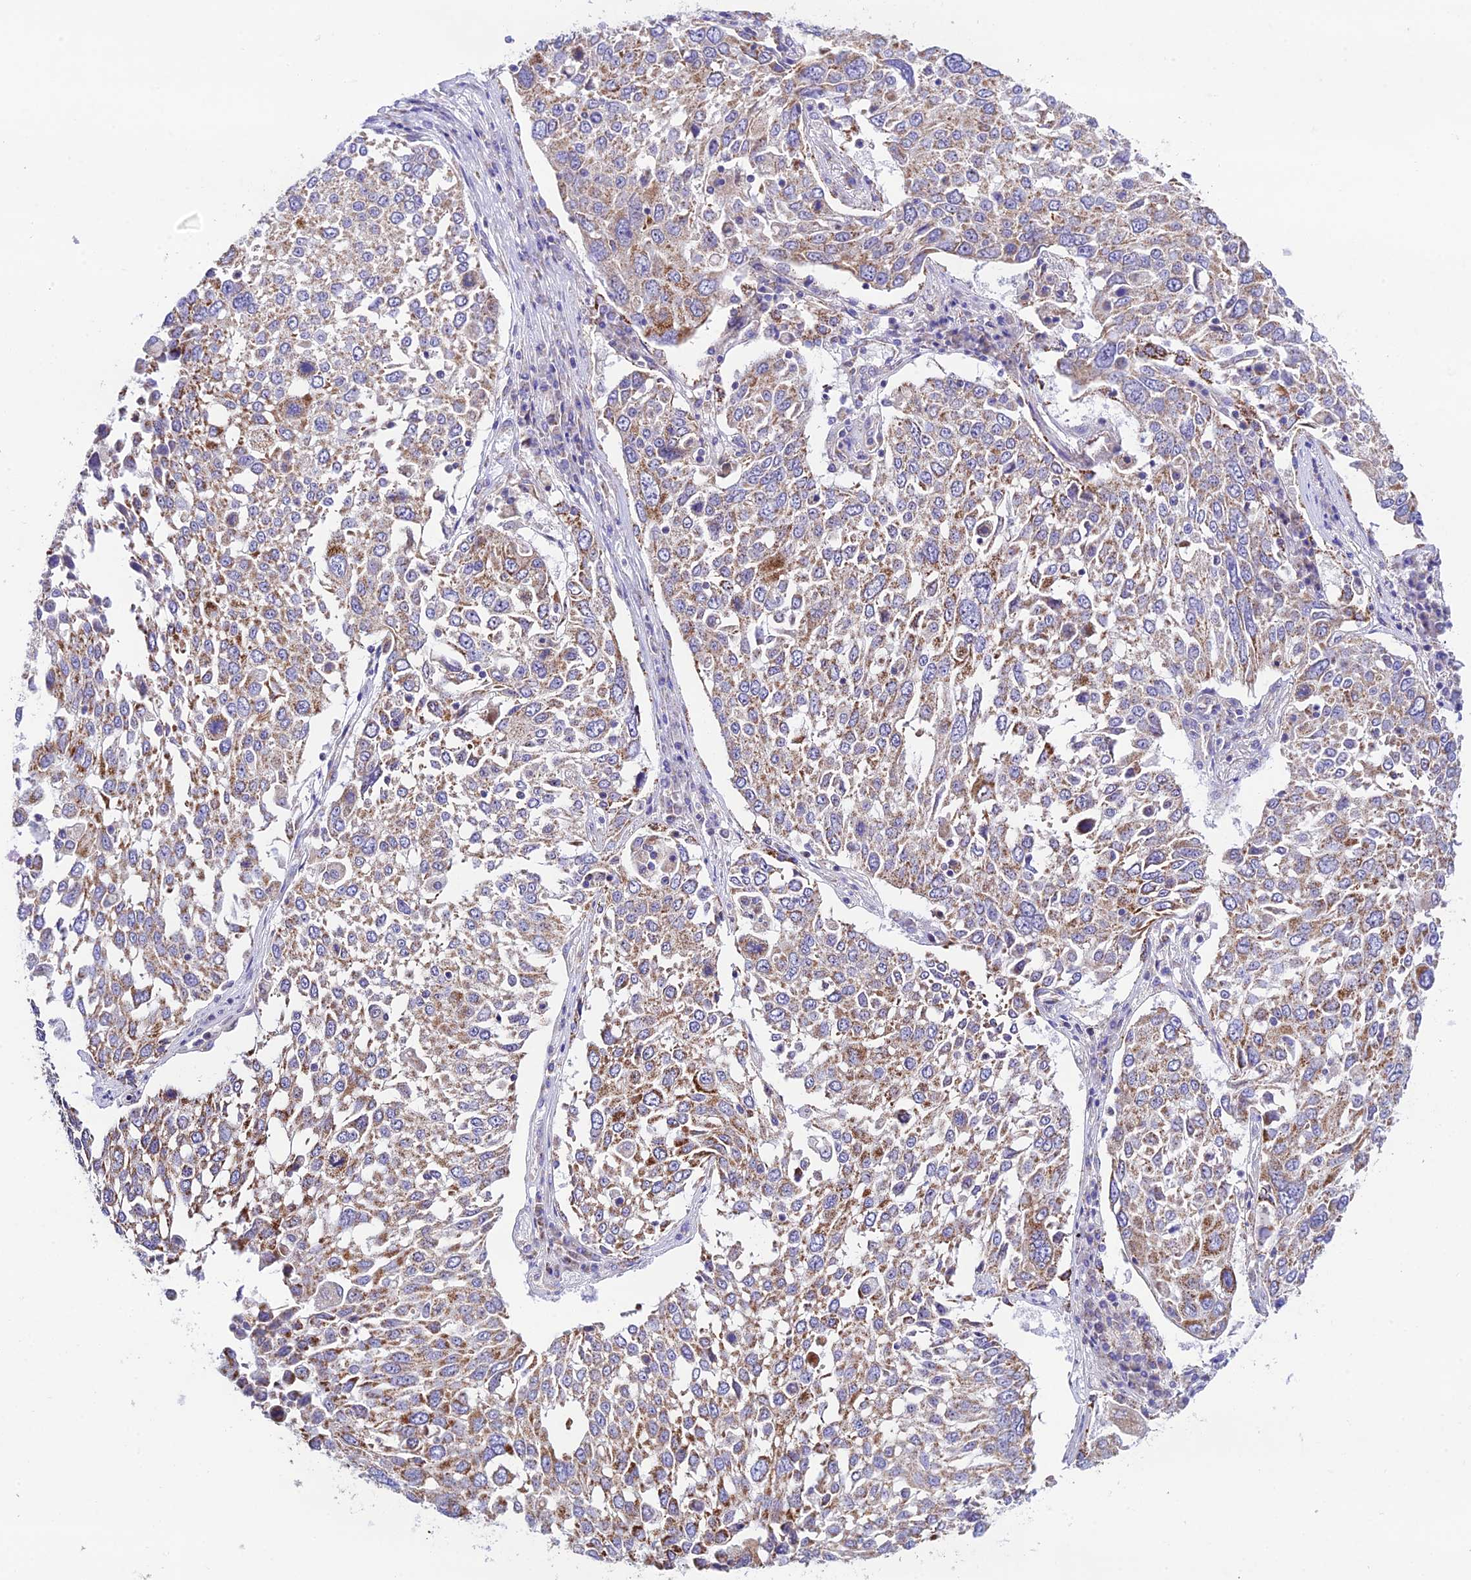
{"staining": {"intensity": "moderate", "quantity": ">75%", "location": "cytoplasmic/membranous"}, "tissue": "lung cancer", "cell_type": "Tumor cells", "image_type": "cancer", "snomed": [{"axis": "morphology", "description": "Squamous cell carcinoma, NOS"}, {"axis": "topography", "description": "Lung"}], "caption": "Brown immunohistochemical staining in lung cancer exhibits moderate cytoplasmic/membranous positivity in approximately >75% of tumor cells.", "gene": "HSDL2", "patient": {"sex": "male", "age": 65}}